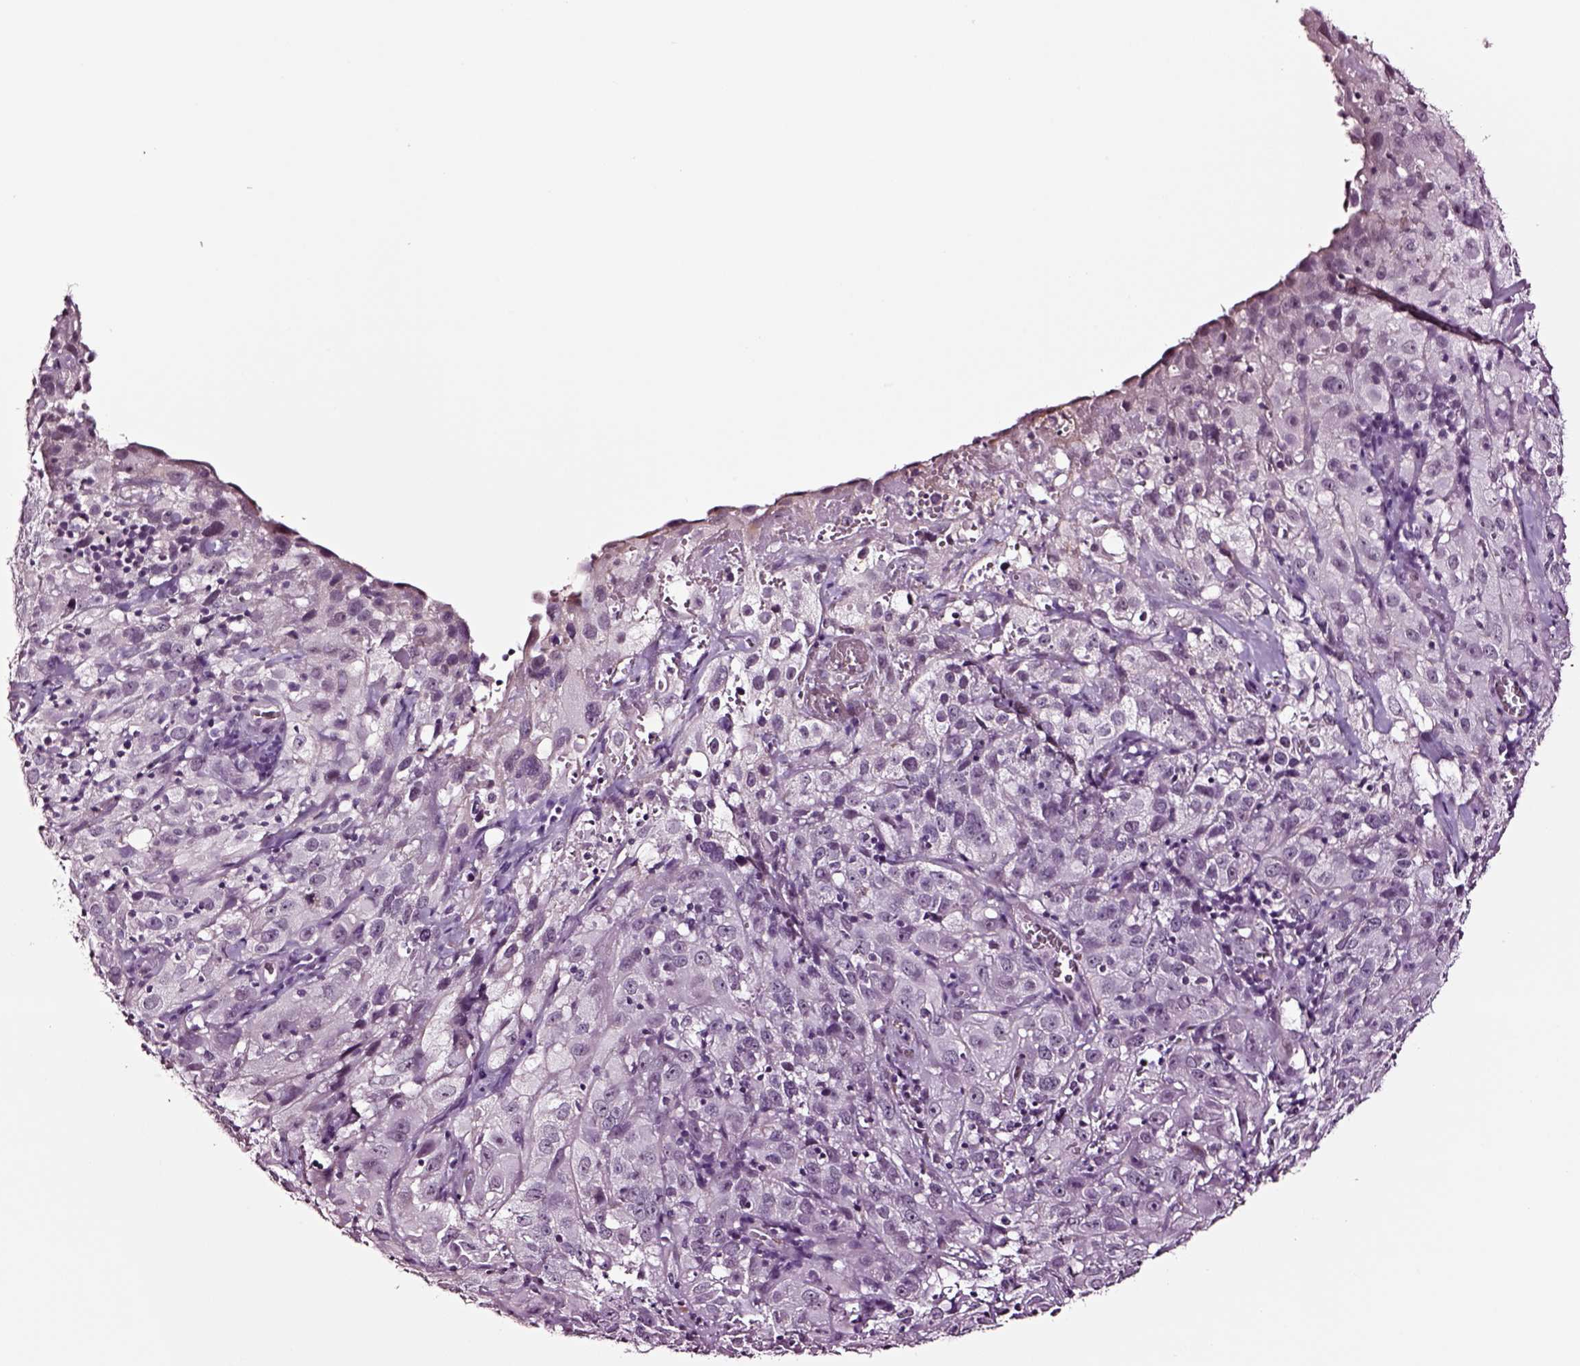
{"staining": {"intensity": "negative", "quantity": "none", "location": "none"}, "tissue": "cervical cancer", "cell_type": "Tumor cells", "image_type": "cancer", "snomed": [{"axis": "morphology", "description": "Squamous cell carcinoma, NOS"}, {"axis": "topography", "description": "Cervix"}], "caption": "Photomicrograph shows no significant protein staining in tumor cells of squamous cell carcinoma (cervical).", "gene": "SOX10", "patient": {"sex": "female", "age": 32}}